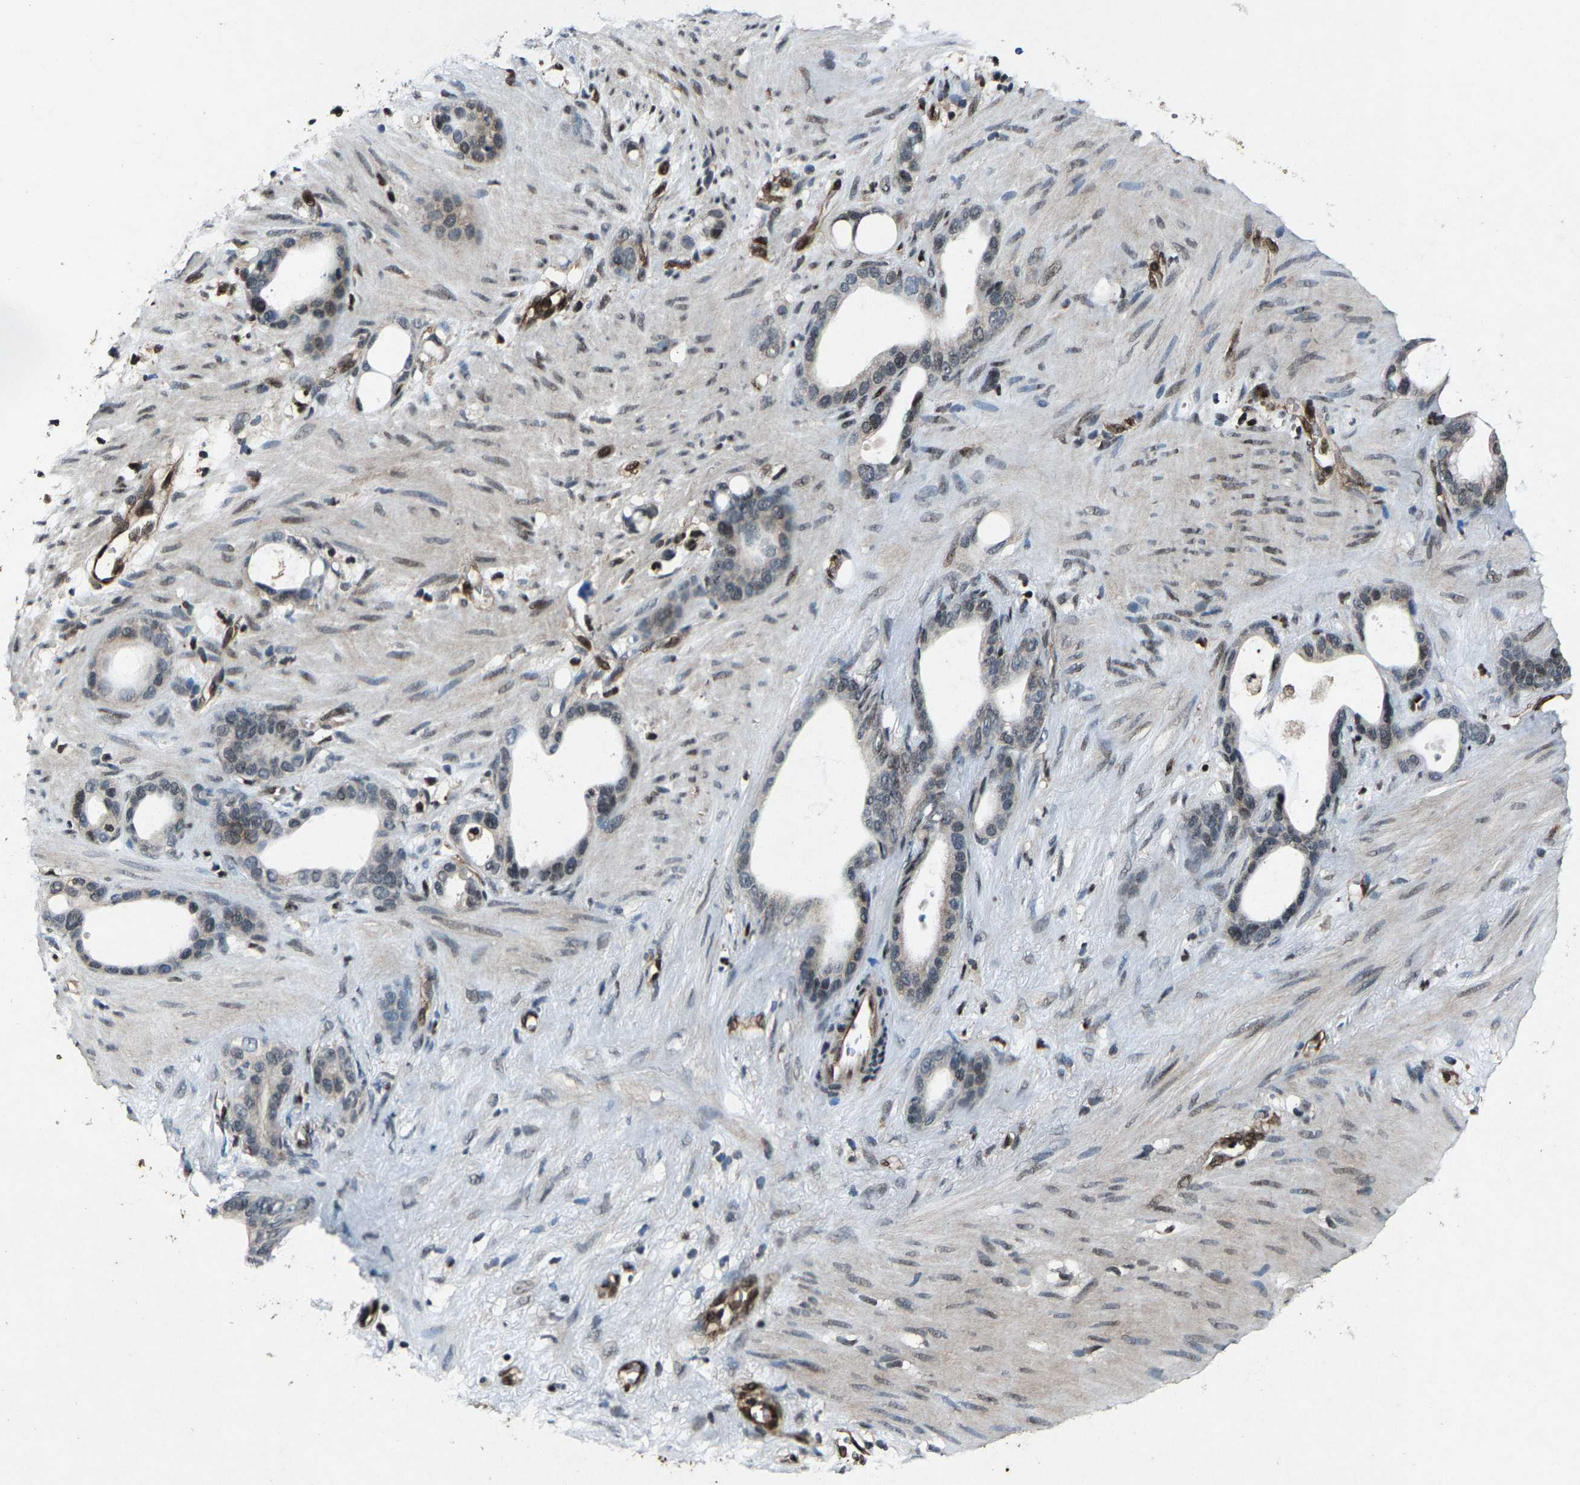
{"staining": {"intensity": "weak", "quantity": "<25%", "location": "nuclear"}, "tissue": "stomach cancer", "cell_type": "Tumor cells", "image_type": "cancer", "snomed": [{"axis": "morphology", "description": "Adenocarcinoma, NOS"}, {"axis": "topography", "description": "Stomach"}], "caption": "Tumor cells show no significant positivity in stomach cancer (adenocarcinoma).", "gene": "ATXN3", "patient": {"sex": "female", "age": 75}}